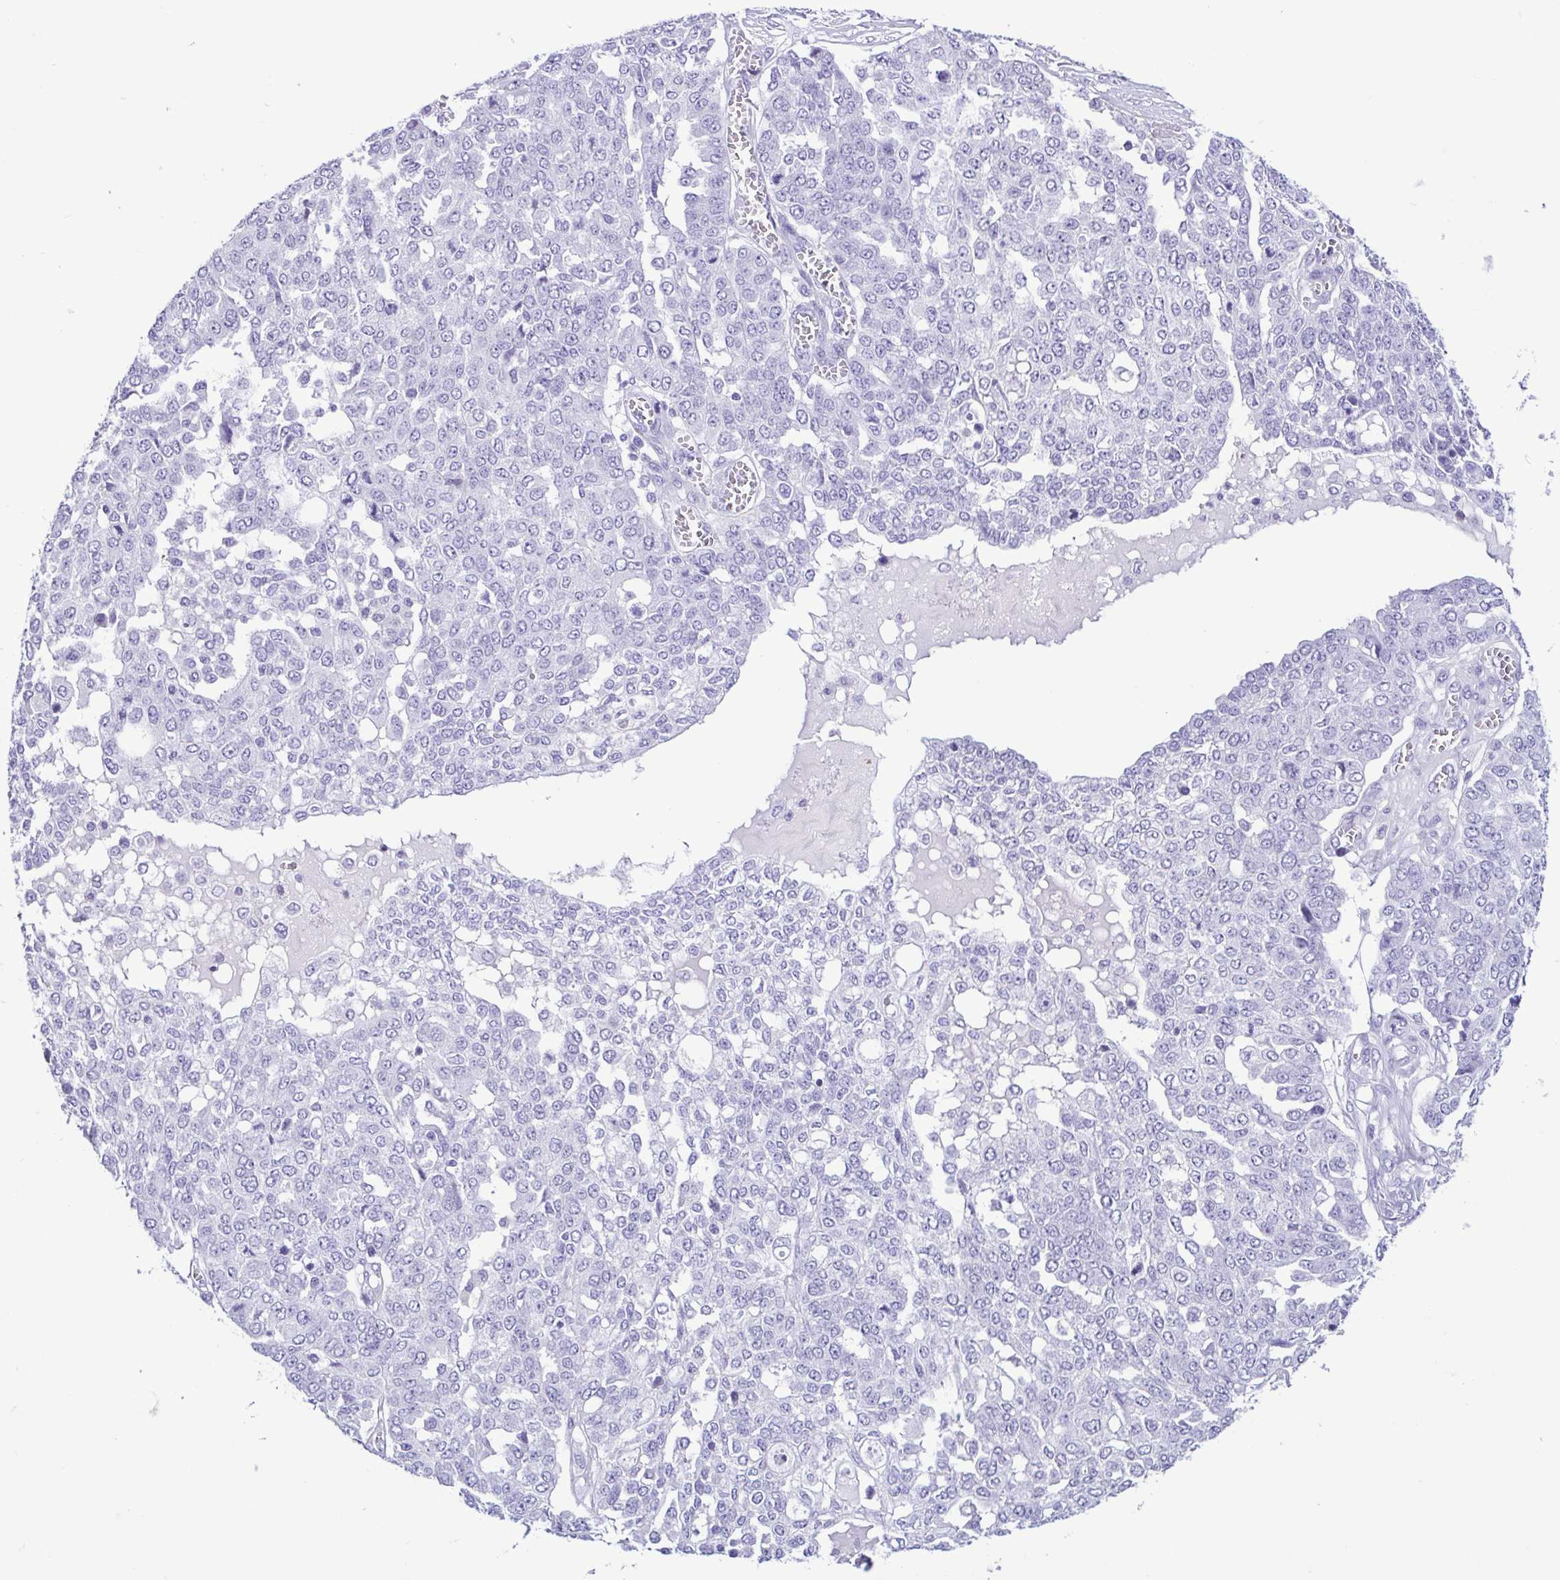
{"staining": {"intensity": "negative", "quantity": "none", "location": "none"}, "tissue": "ovarian cancer", "cell_type": "Tumor cells", "image_type": "cancer", "snomed": [{"axis": "morphology", "description": "Cystadenocarcinoma, serous, NOS"}, {"axis": "topography", "description": "Soft tissue"}, {"axis": "topography", "description": "Ovary"}], "caption": "A high-resolution histopathology image shows immunohistochemistry staining of ovarian cancer (serous cystadenocarcinoma), which exhibits no significant staining in tumor cells. (DAB (3,3'-diaminobenzidine) immunohistochemistry with hematoxylin counter stain).", "gene": "SPATA16", "patient": {"sex": "female", "age": 57}}